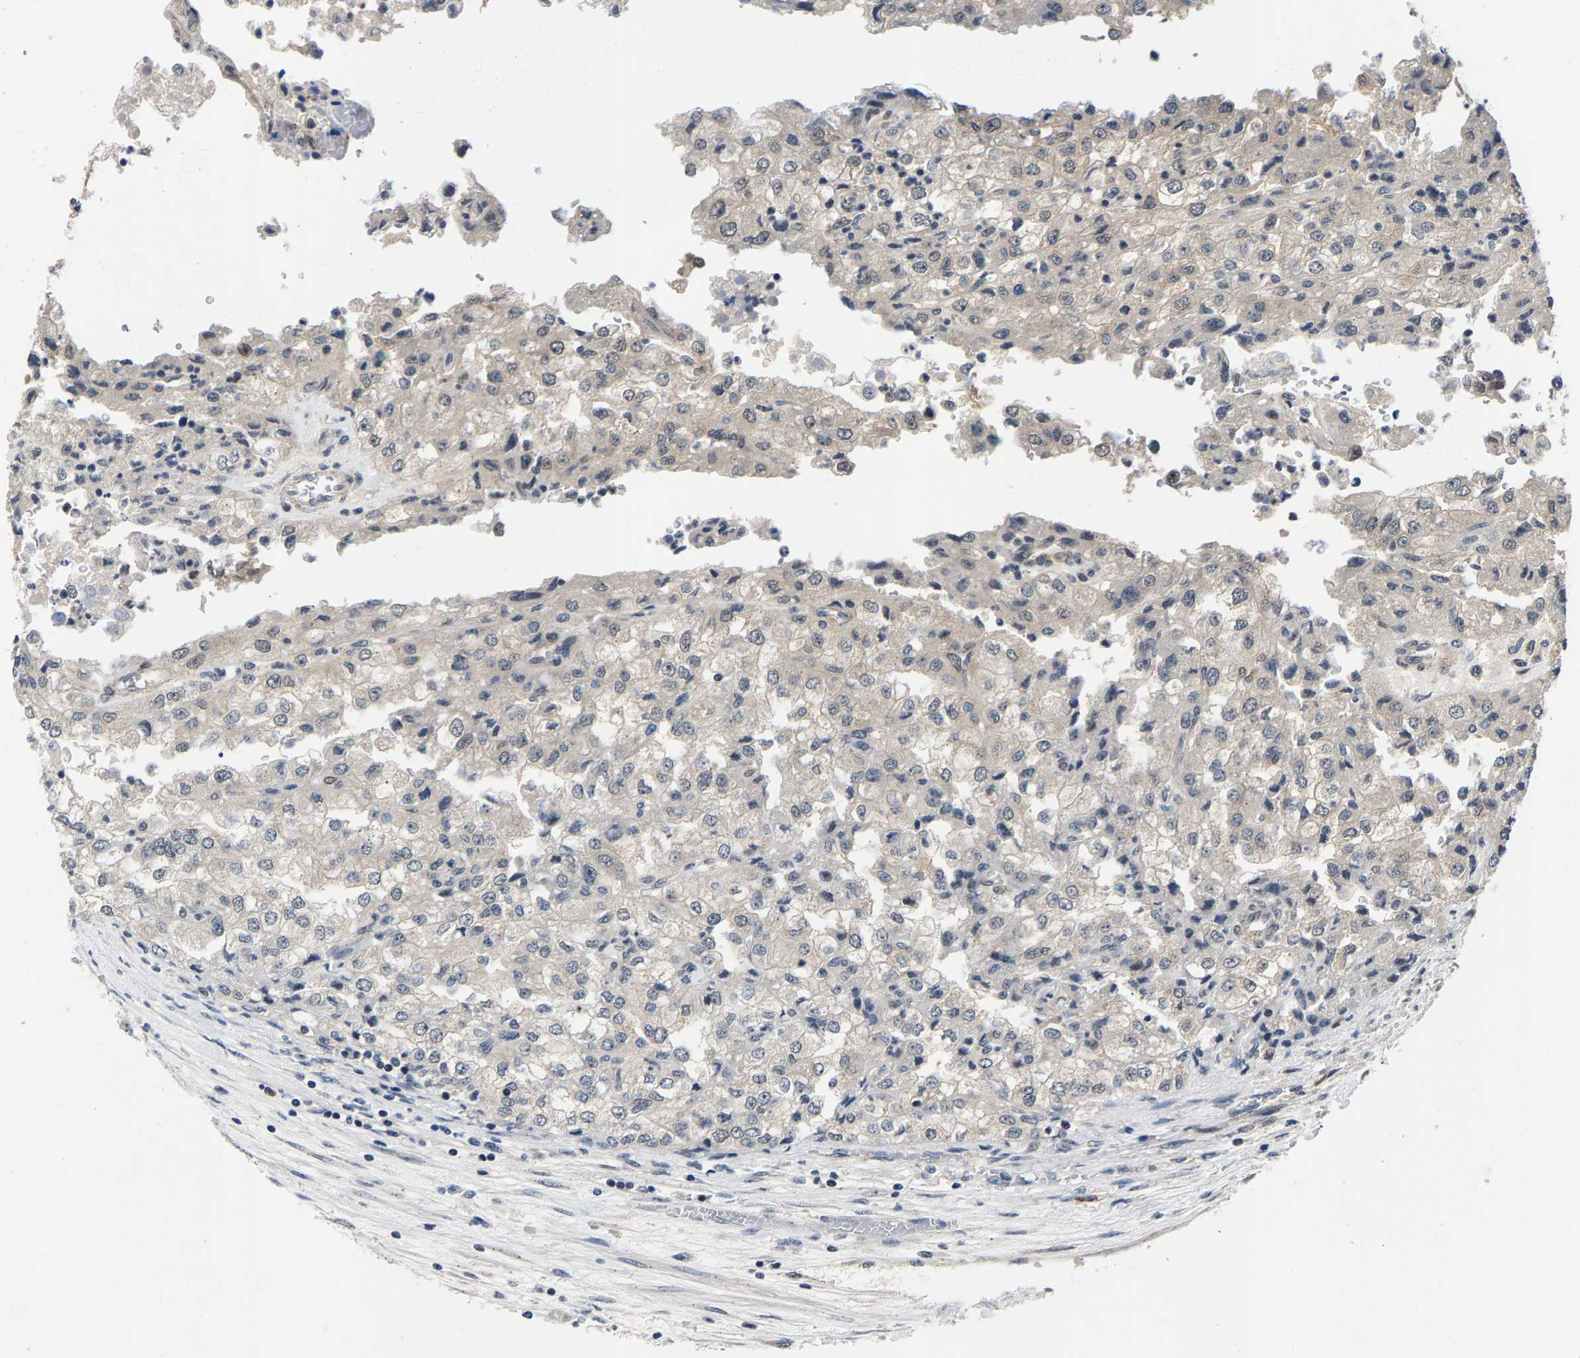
{"staining": {"intensity": "weak", "quantity": "<25%", "location": "nuclear"}, "tissue": "renal cancer", "cell_type": "Tumor cells", "image_type": "cancer", "snomed": [{"axis": "morphology", "description": "Adenocarcinoma, NOS"}, {"axis": "topography", "description": "Kidney"}], "caption": "Histopathology image shows no protein positivity in tumor cells of adenocarcinoma (renal) tissue. (Immunohistochemistry (ihc), brightfield microscopy, high magnification).", "gene": "RBM33", "patient": {"sex": "female", "age": 54}}